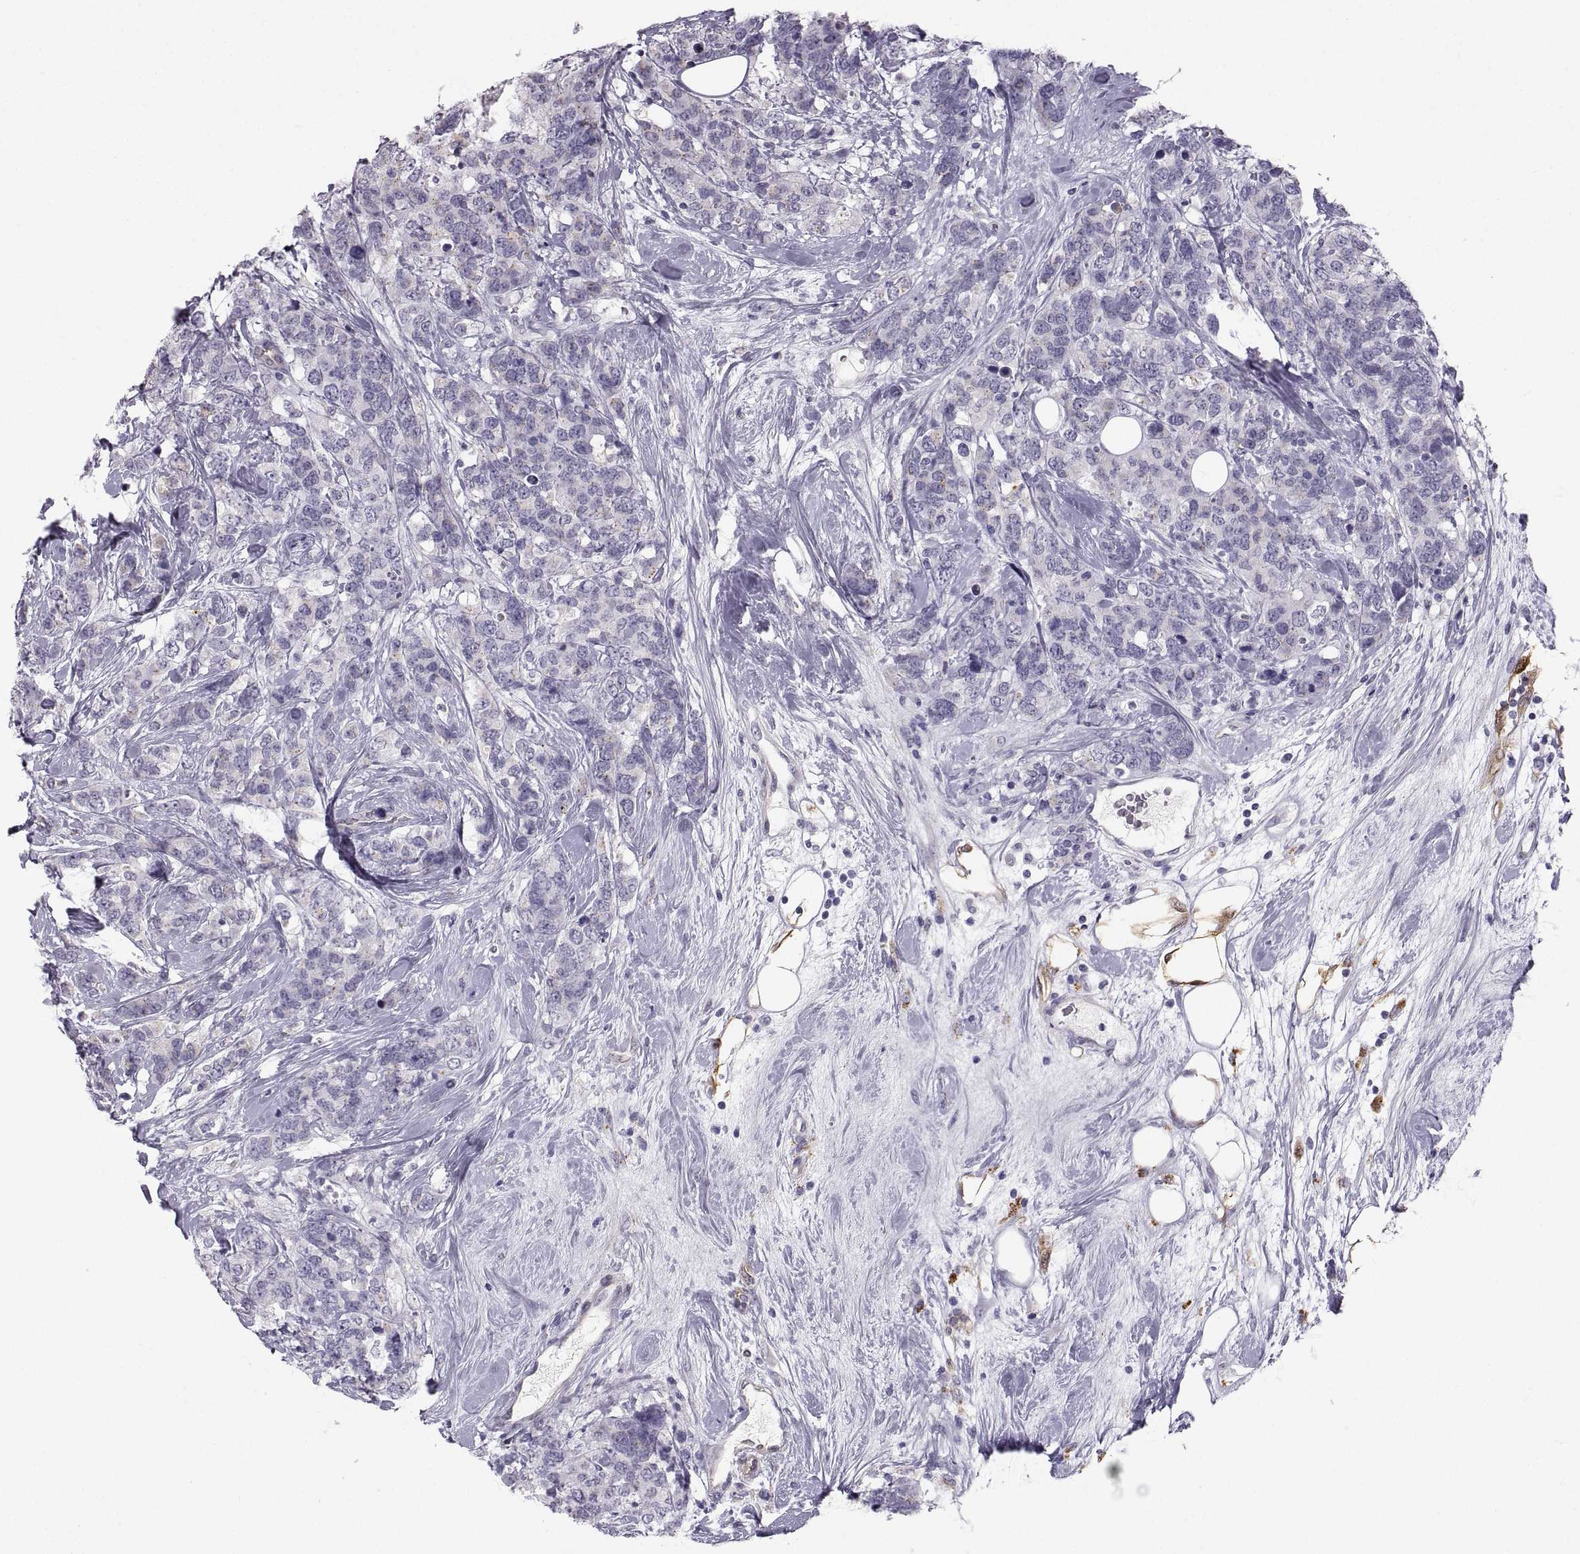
{"staining": {"intensity": "negative", "quantity": "none", "location": "none"}, "tissue": "breast cancer", "cell_type": "Tumor cells", "image_type": "cancer", "snomed": [{"axis": "morphology", "description": "Lobular carcinoma"}, {"axis": "topography", "description": "Breast"}], "caption": "A high-resolution photomicrograph shows IHC staining of lobular carcinoma (breast), which demonstrates no significant staining in tumor cells.", "gene": "PGM5", "patient": {"sex": "female", "age": 59}}